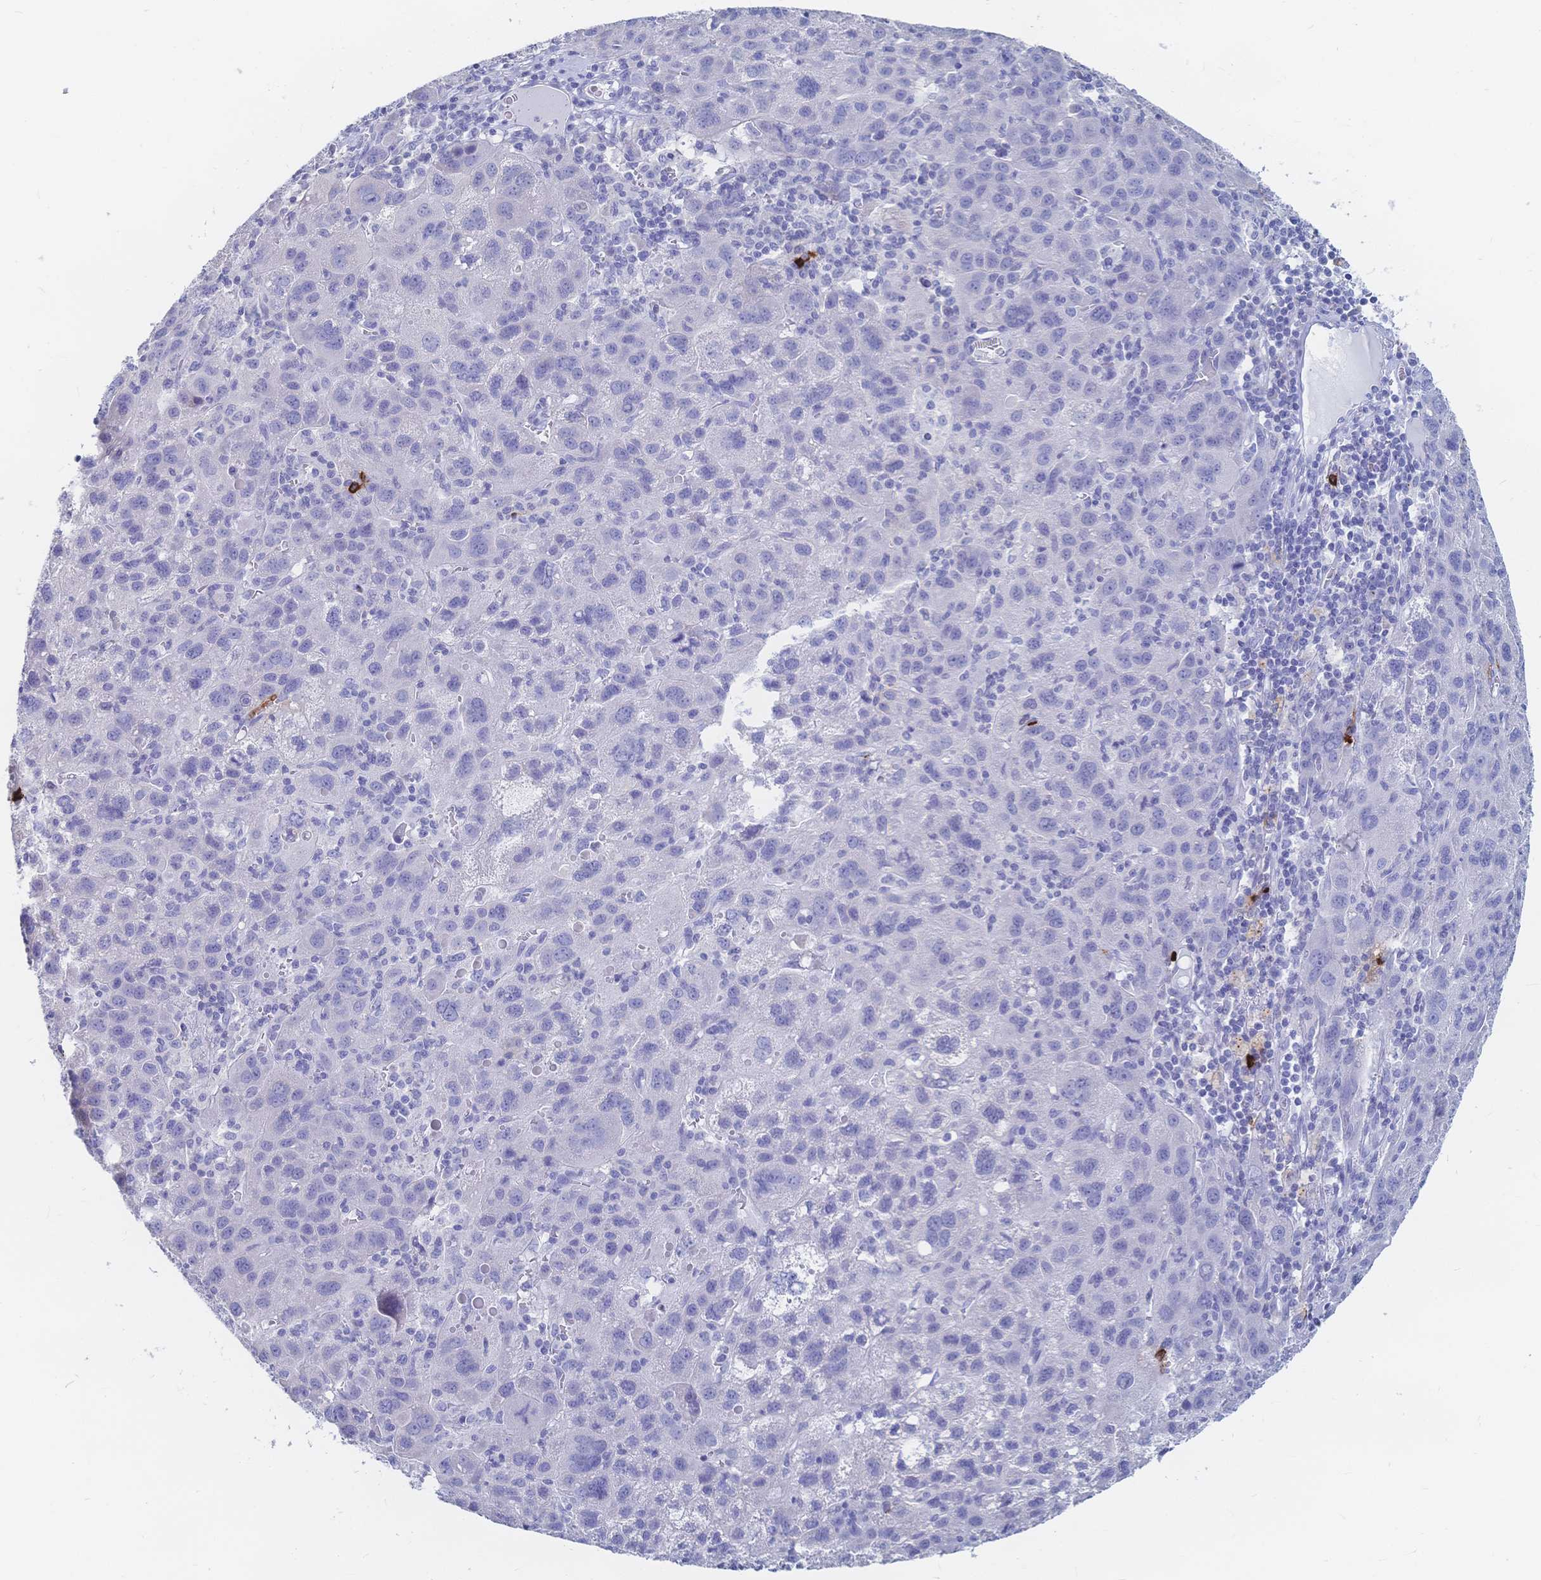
{"staining": {"intensity": "negative", "quantity": "none", "location": "none"}, "tissue": "liver cancer", "cell_type": "Tumor cells", "image_type": "cancer", "snomed": [{"axis": "morphology", "description": "Carcinoma, Hepatocellular, NOS"}, {"axis": "topography", "description": "Liver"}], "caption": "The photomicrograph shows no significant expression in tumor cells of hepatocellular carcinoma (liver).", "gene": "IL2RB", "patient": {"sex": "female", "age": 77}}